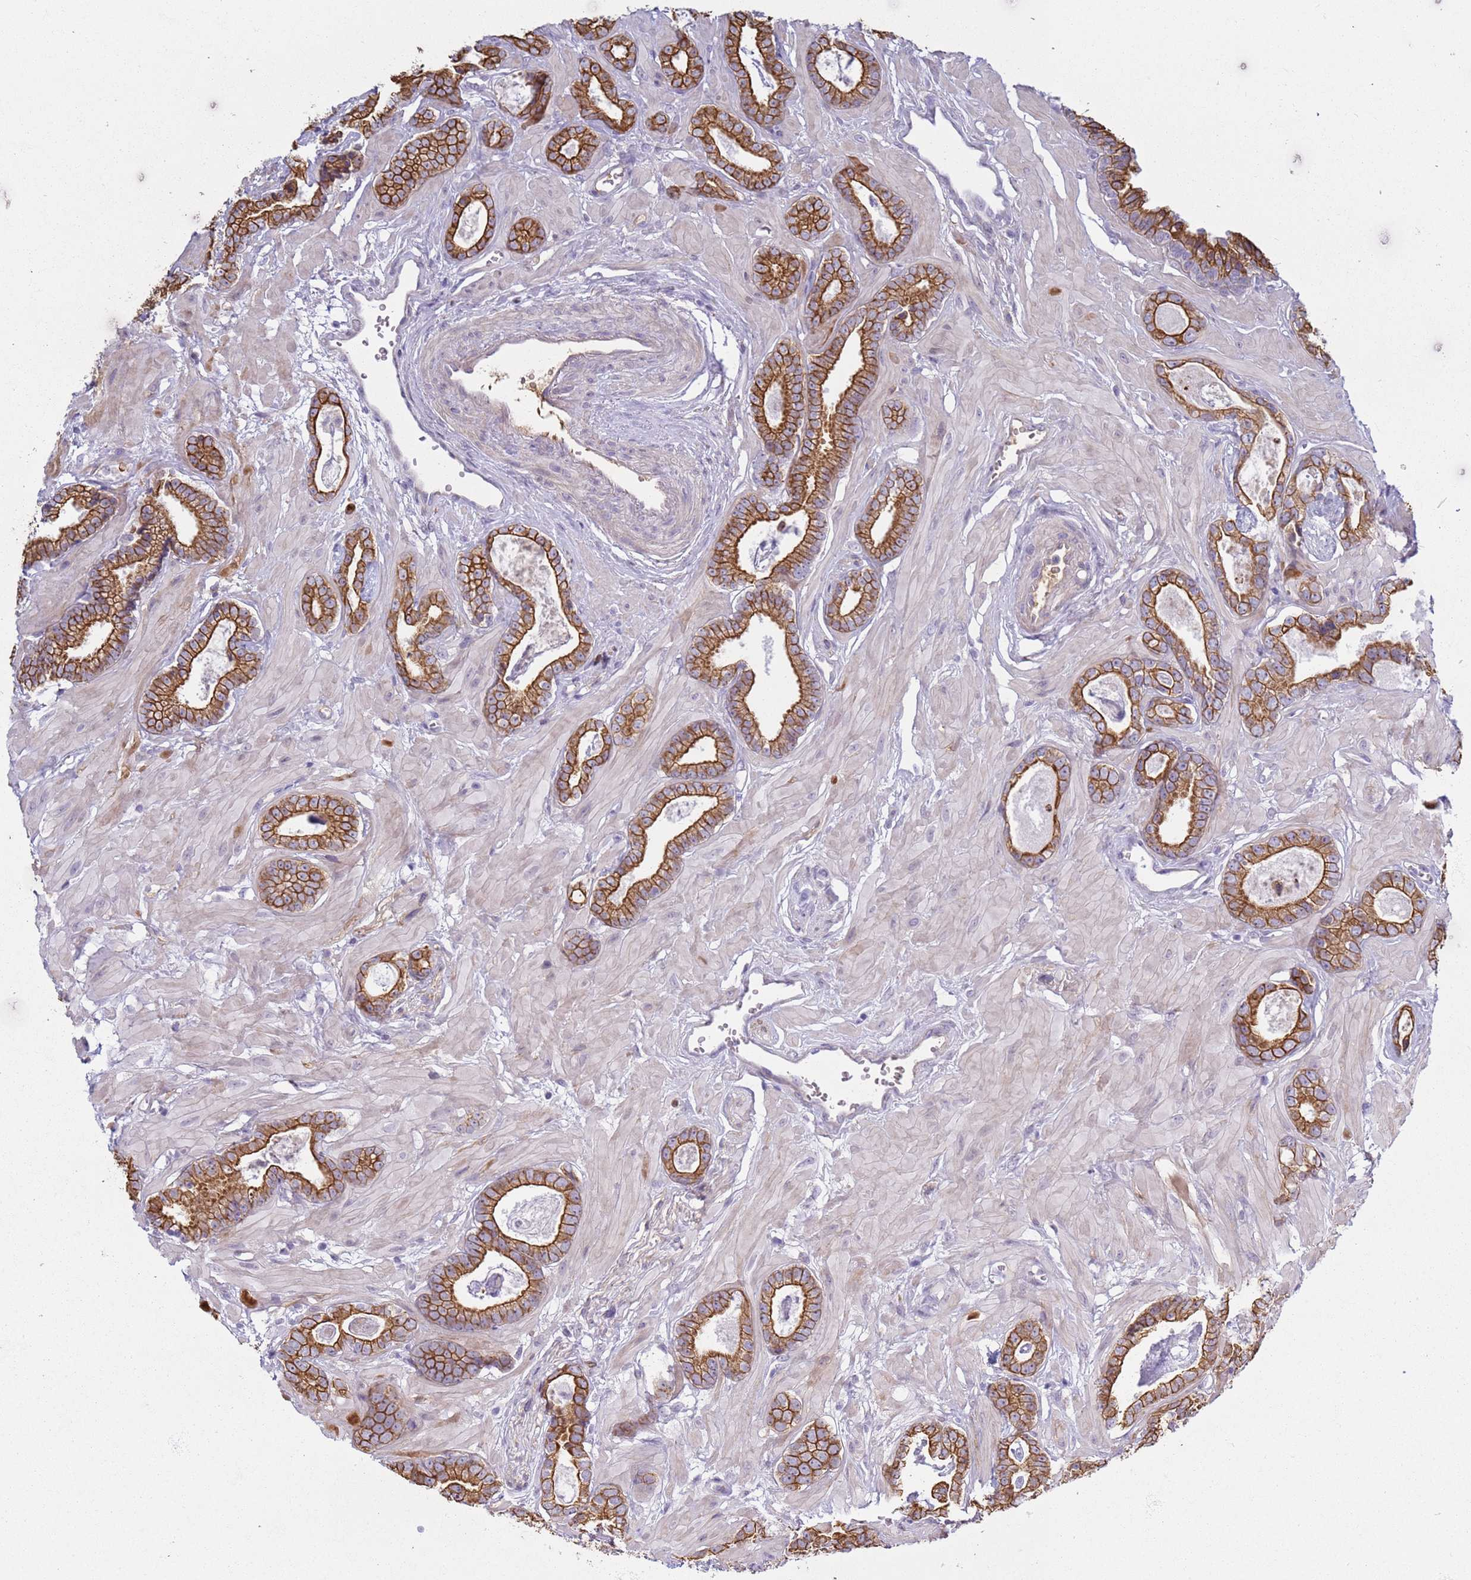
{"staining": {"intensity": "strong", "quantity": ">75%", "location": "cytoplasmic/membranous"}, "tissue": "prostate cancer", "cell_type": "Tumor cells", "image_type": "cancer", "snomed": [{"axis": "morphology", "description": "Adenocarcinoma, Low grade"}, {"axis": "topography", "description": "Prostate"}], "caption": "Immunohistochemical staining of adenocarcinoma (low-grade) (prostate) displays strong cytoplasmic/membranous protein expression in approximately >75% of tumor cells. The protein of interest is stained brown, and the nuclei are stained in blue (DAB (3,3'-diaminobenzidine) IHC with brightfield microscopy, high magnification).", "gene": "NPAP1", "patient": {"sex": "male", "age": 60}}